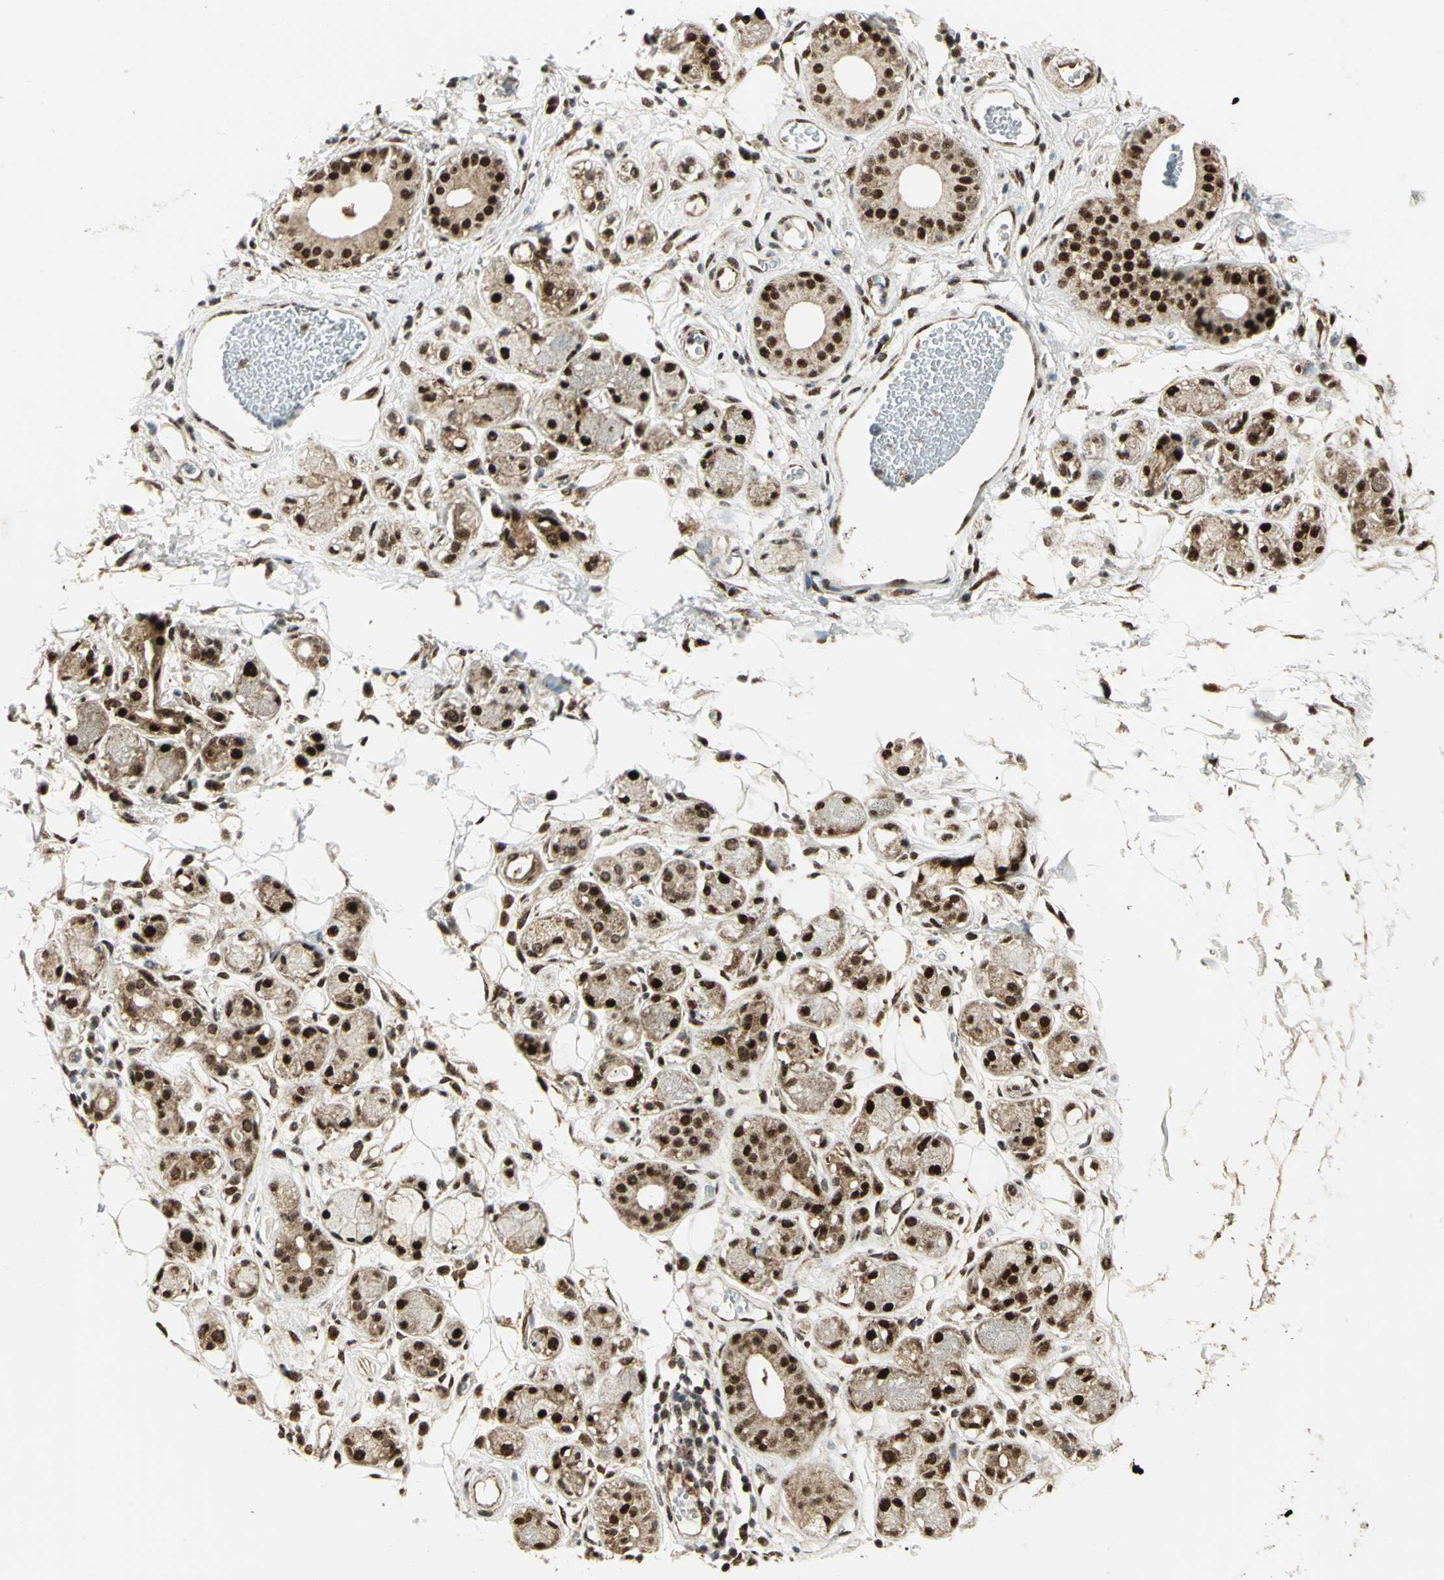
{"staining": {"intensity": "strong", "quantity": ">75%", "location": "cytoplasmic/membranous,nuclear"}, "tissue": "soft tissue", "cell_type": "Fibroblasts", "image_type": "normal", "snomed": [{"axis": "morphology", "description": "Normal tissue, NOS"}, {"axis": "morphology", "description": "Inflammation, NOS"}, {"axis": "topography", "description": "Vascular tissue"}, {"axis": "topography", "description": "Salivary gland"}], "caption": "Normal soft tissue was stained to show a protein in brown. There is high levels of strong cytoplasmic/membranous,nuclear positivity in about >75% of fibroblasts. (IHC, brightfield microscopy, high magnification).", "gene": "COPS5", "patient": {"sex": "female", "age": 75}}